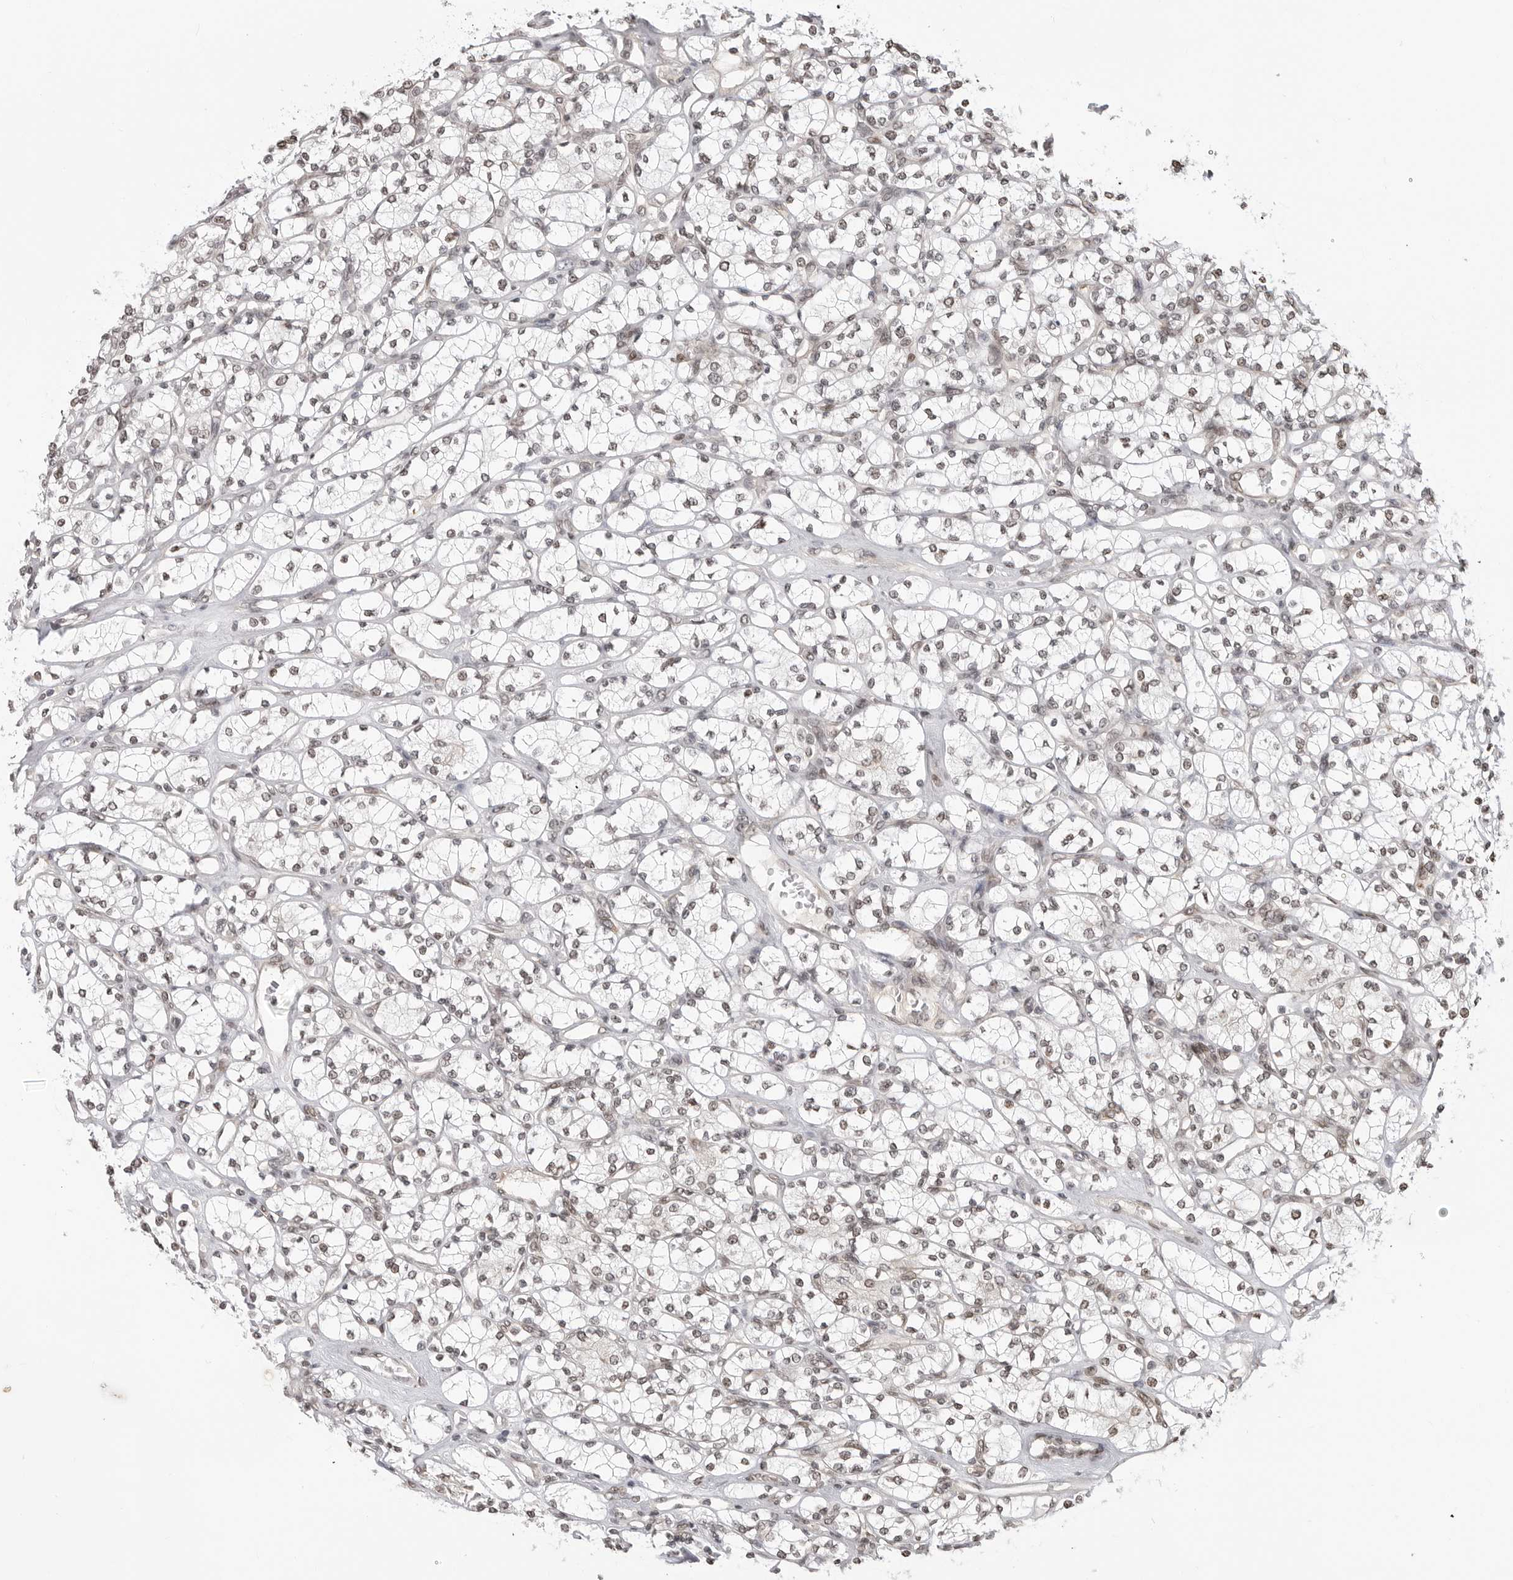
{"staining": {"intensity": "weak", "quantity": "25%-75%", "location": "nuclear"}, "tissue": "renal cancer", "cell_type": "Tumor cells", "image_type": "cancer", "snomed": [{"axis": "morphology", "description": "Adenocarcinoma, NOS"}, {"axis": "topography", "description": "Kidney"}], "caption": "Renal cancer tissue exhibits weak nuclear expression in approximately 25%-75% of tumor cells, visualized by immunohistochemistry. The protein is stained brown, and the nuclei are stained in blue (DAB (3,3'-diaminobenzidine) IHC with brightfield microscopy, high magnification).", "gene": "C8orf33", "patient": {"sex": "male", "age": 77}}